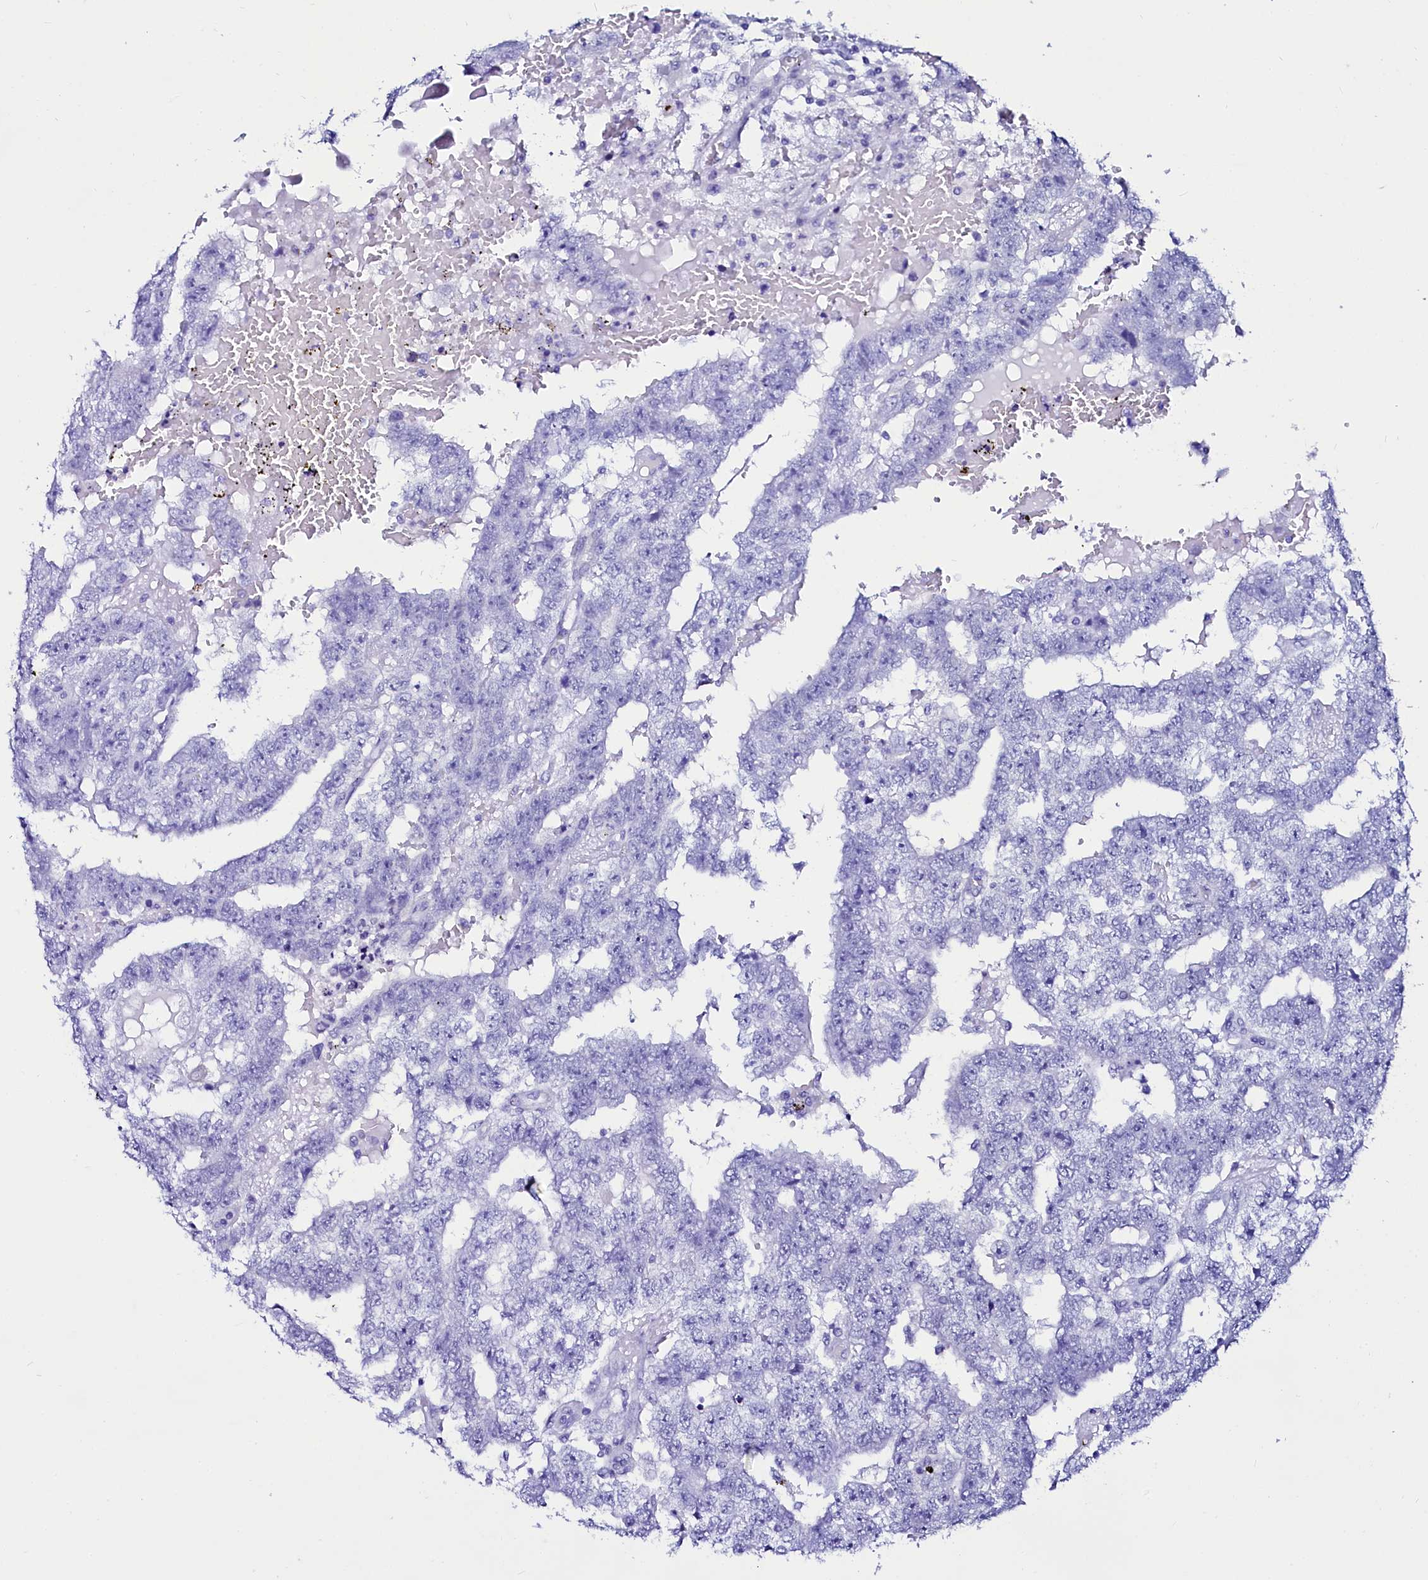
{"staining": {"intensity": "negative", "quantity": "none", "location": "none"}, "tissue": "testis cancer", "cell_type": "Tumor cells", "image_type": "cancer", "snomed": [{"axis": "morphology", "description": "Carcinoma, Embryonal, NOS"}, {"axis": "topography", "description": "Testis"}], "caption": "Tumor cells show no significant protein positivity in testis embryonal carcinoma.", "gene": "SORD", "patient": {"sex": "male", "age": 25}}